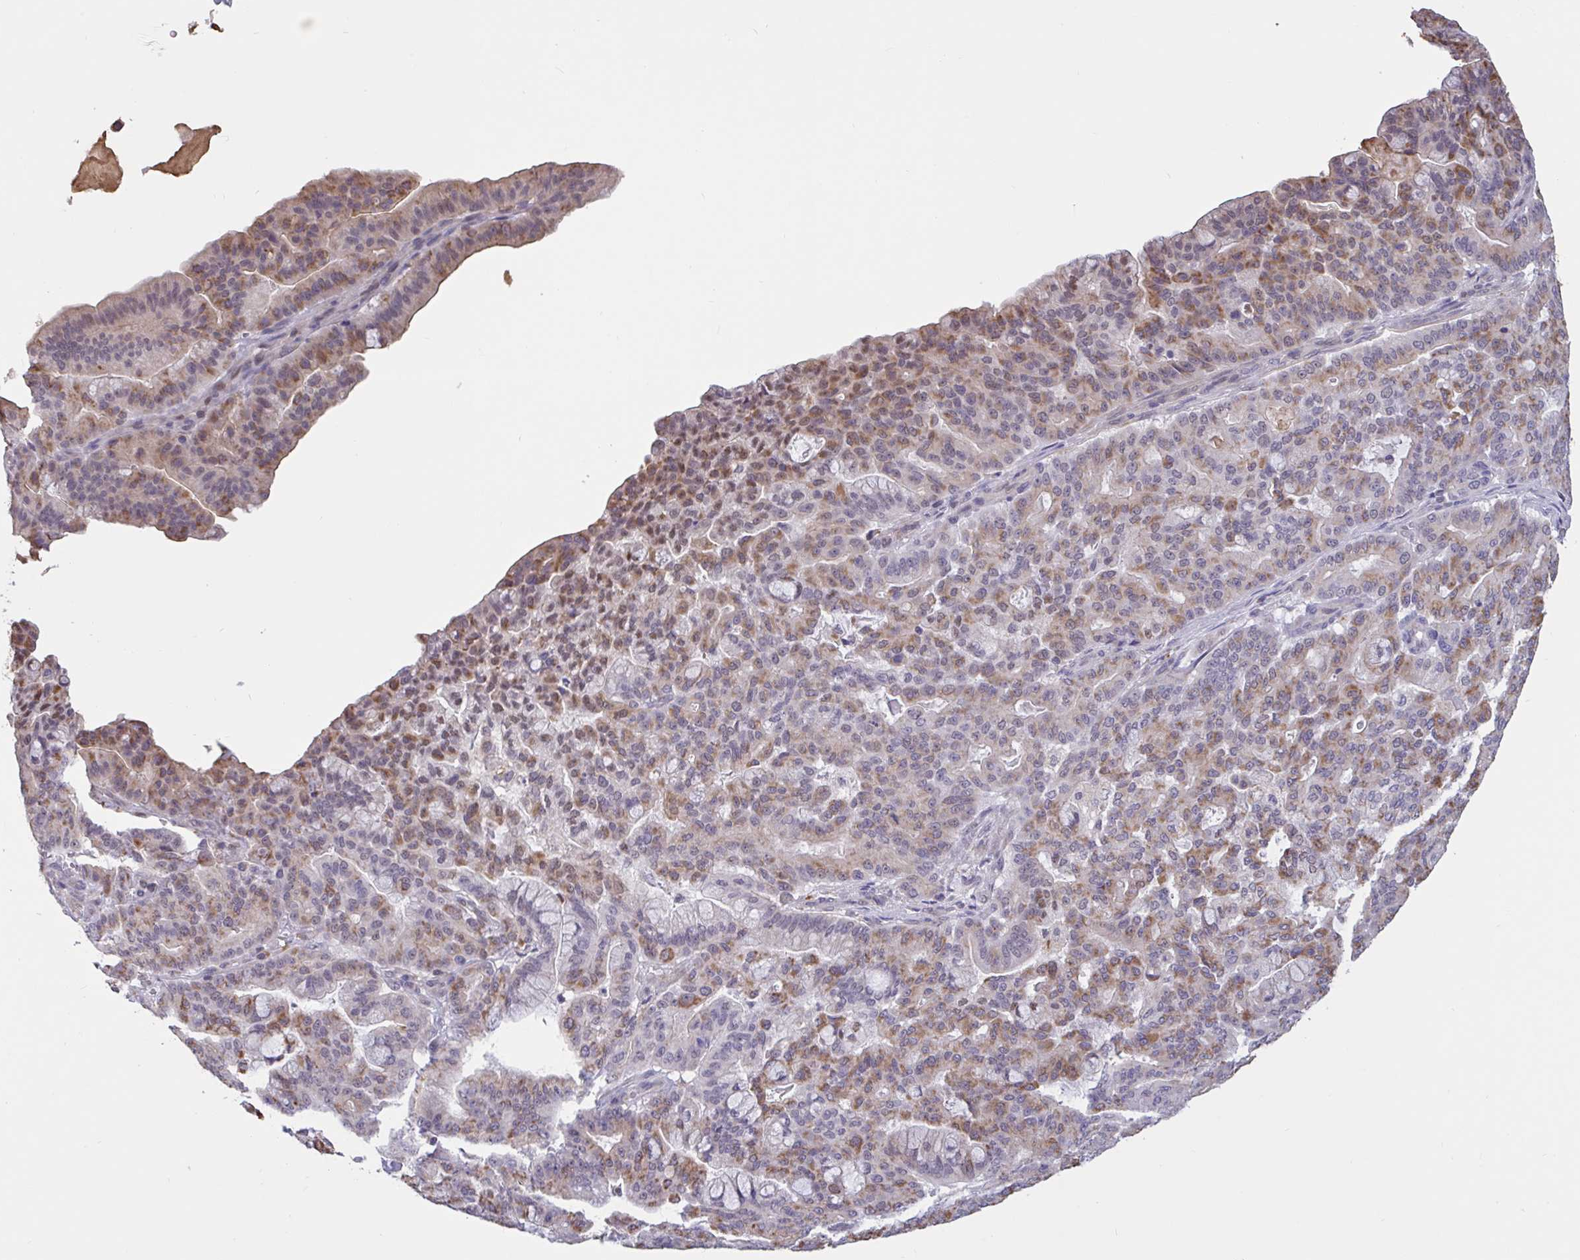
{"staining": {"intensity": "moderate", "quantity": ">75%", "location": "cytoplasmic/membranous"}, "tissue": "pancreatic cancer", "cell_type": "Tumor cells", "image_type": "cancer", "snomed": [{"axis": "morphology", "description": "Adenocarcinoma, NOS"}, {"axis": "topography", "description": "Pancreas"}], "caption": "Moderate cytoplasmic/membranous expression for a protein is seen in about >75% of tumor cells of pancreatic cancer using immunohistochemistry.", "gene": "DDX39A", "patient": {"sex": "male", "age": 63}}